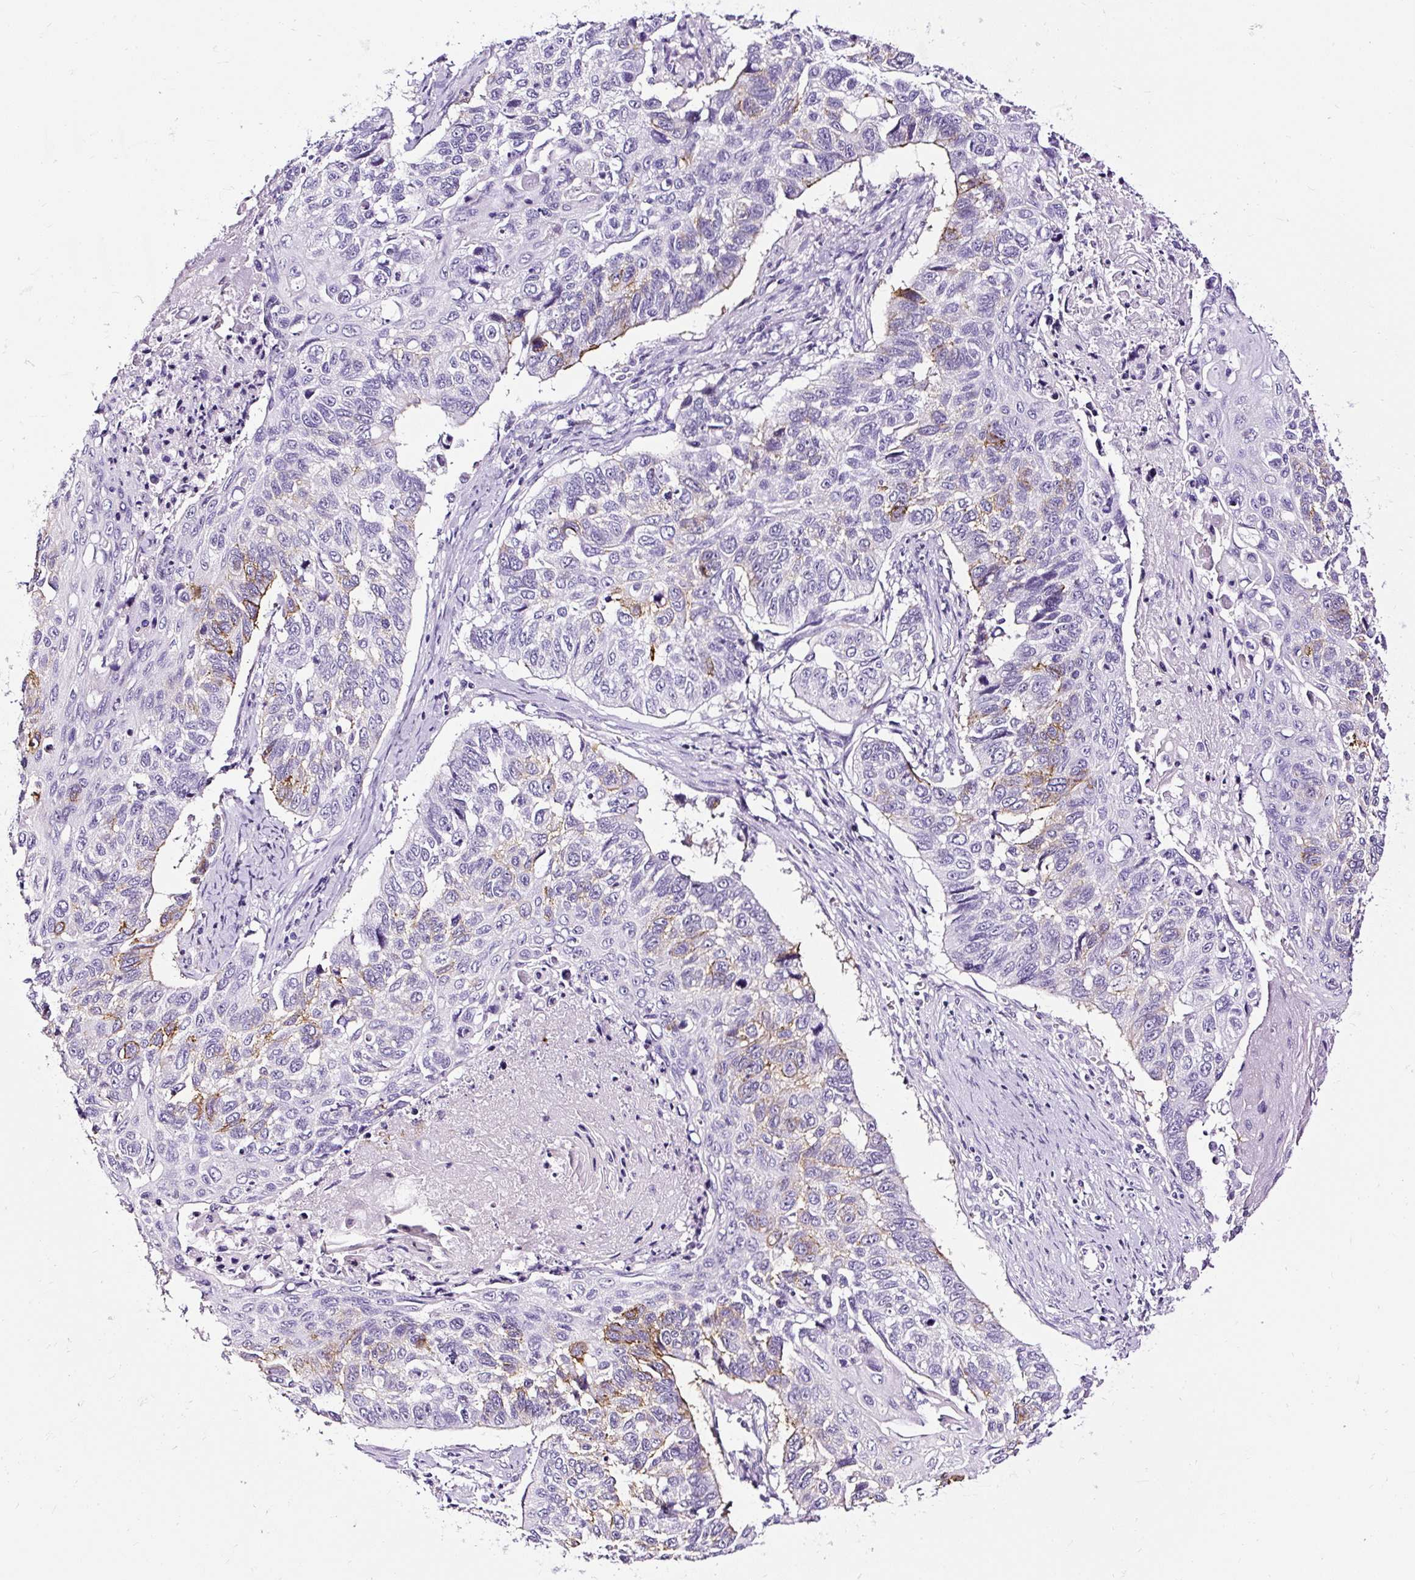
{"staining": {"intensity": "moderate", "quantity": "<25%", "location": "cytoplasmic/membranous"}, "tissue": "lung cancer", "cell_type": "Tumor cells", "image_type": "cancer", "snomed": [{"axis": "morphology", "description": "Squamous cell carcinoma, NOS"}, {"axis": "topography", "description": "Lung"}], "caption": "IHC of lung cancer shows low levels of moderate cytoplasmic/membranous expression in approximately <25% of tumor cells. The protein of interest is stained brown, and the nuclei are stained in blue (DAB (3,3'-diaminobenzidine) IHC with brightfield microscopy, high magnification).", "gene": "SLC7A8", "patient": {"sex": "male", "age": 62}}